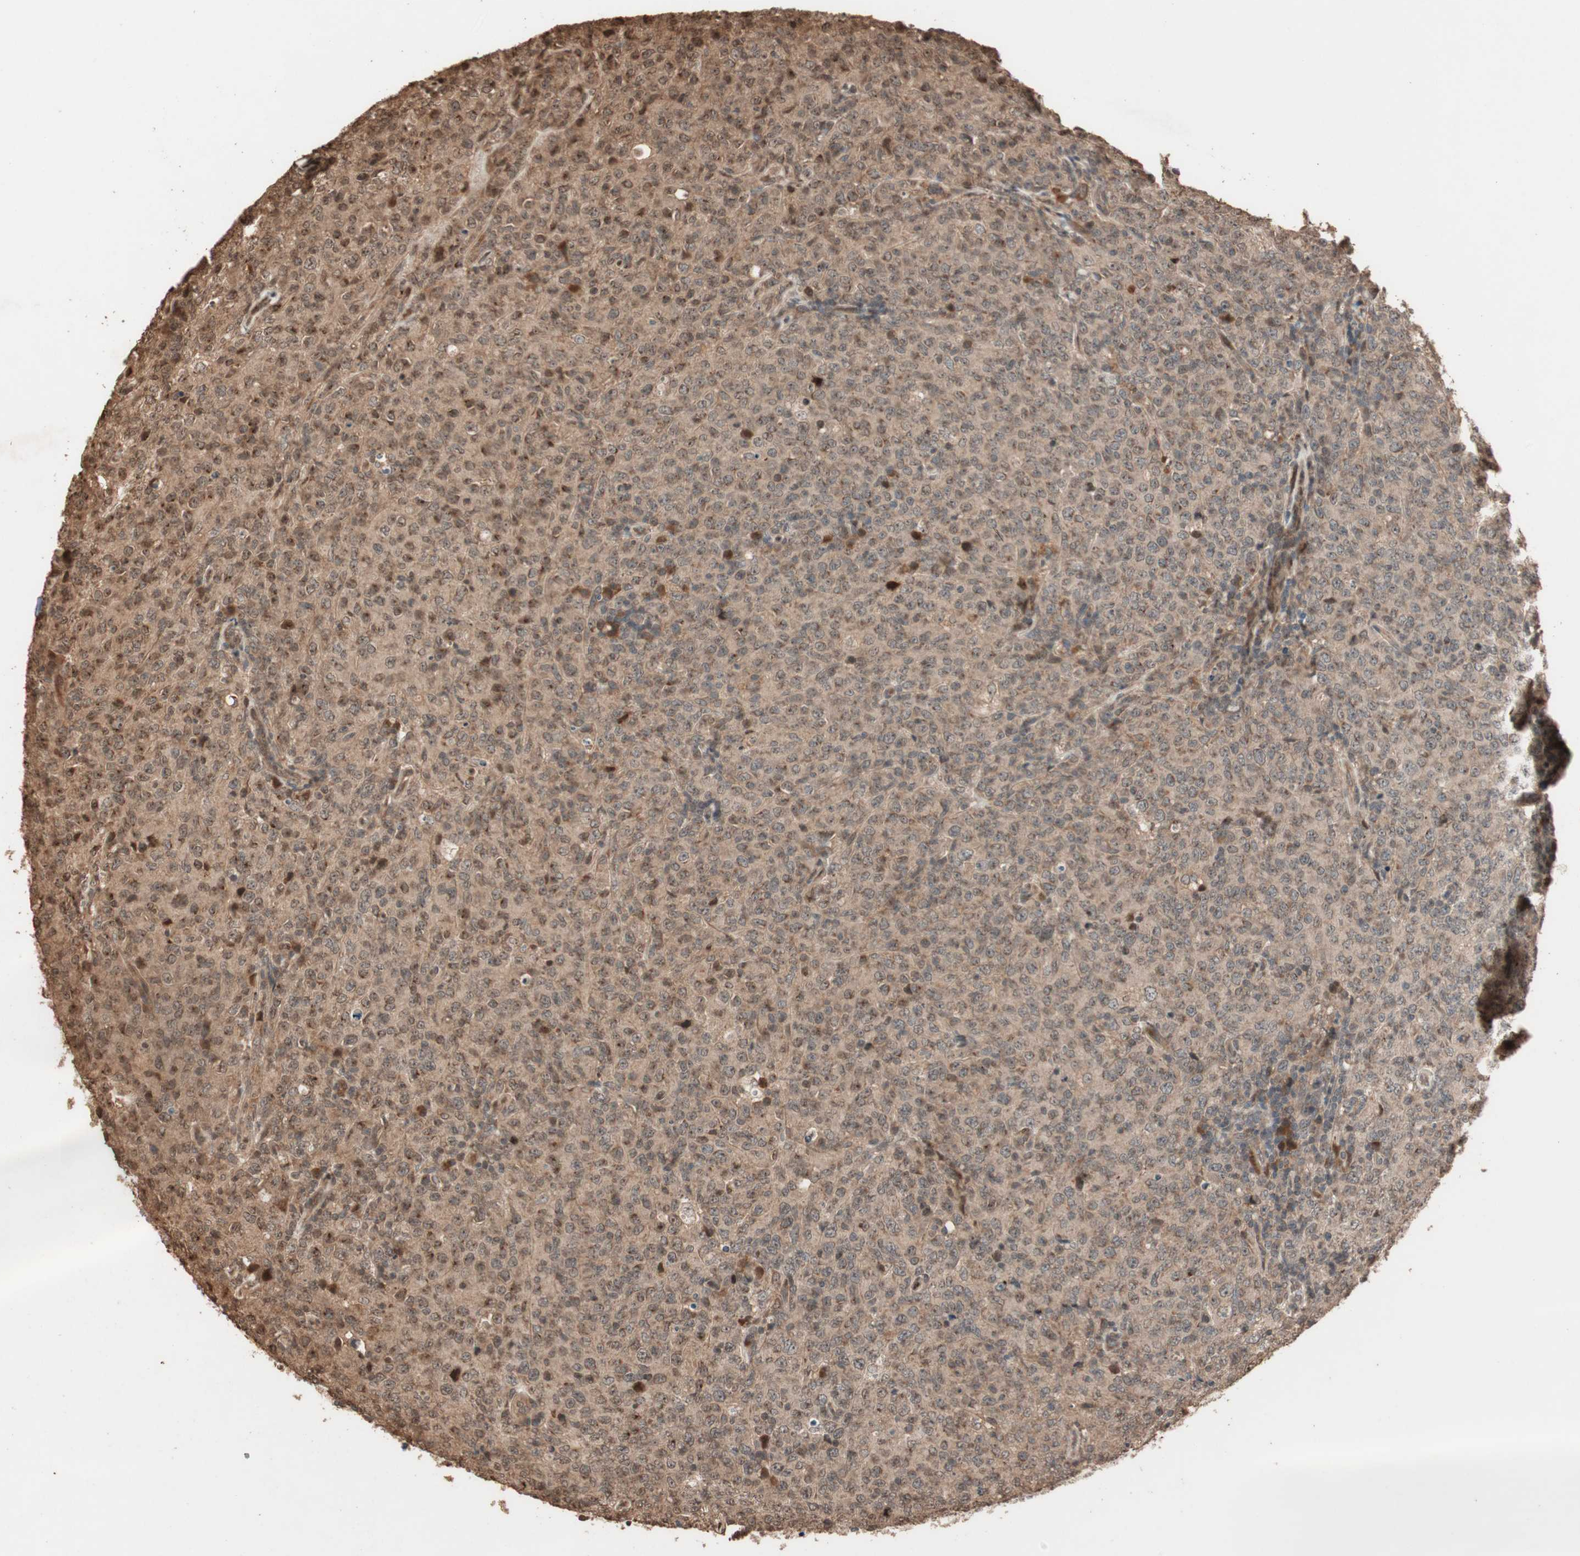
{"staining": {"intensity": "moderate", "quantity": ">75%", "location": "cytoplasmic/membranous,nuclear"}, "tissue": "lymphoma", "cell_type": "Tumor cells", "image_type": "cancer", "snomed": [{"axis": "morphology", "description": "Malignant lymphoma, non-Hodgkin's type, High grade"}, {"axis": "topography", "description": "Tonsil"}], "caption": "Human high-grade malignant lymphoma, non-Hodgkin's type stained for a protein (brown) exhibits moderate cytoplasmic/membranous and nuclear positive expression in approximately >75% of tumor cells.", "gene": "USP20", "patient": {"sex": "female", "age": 36}}